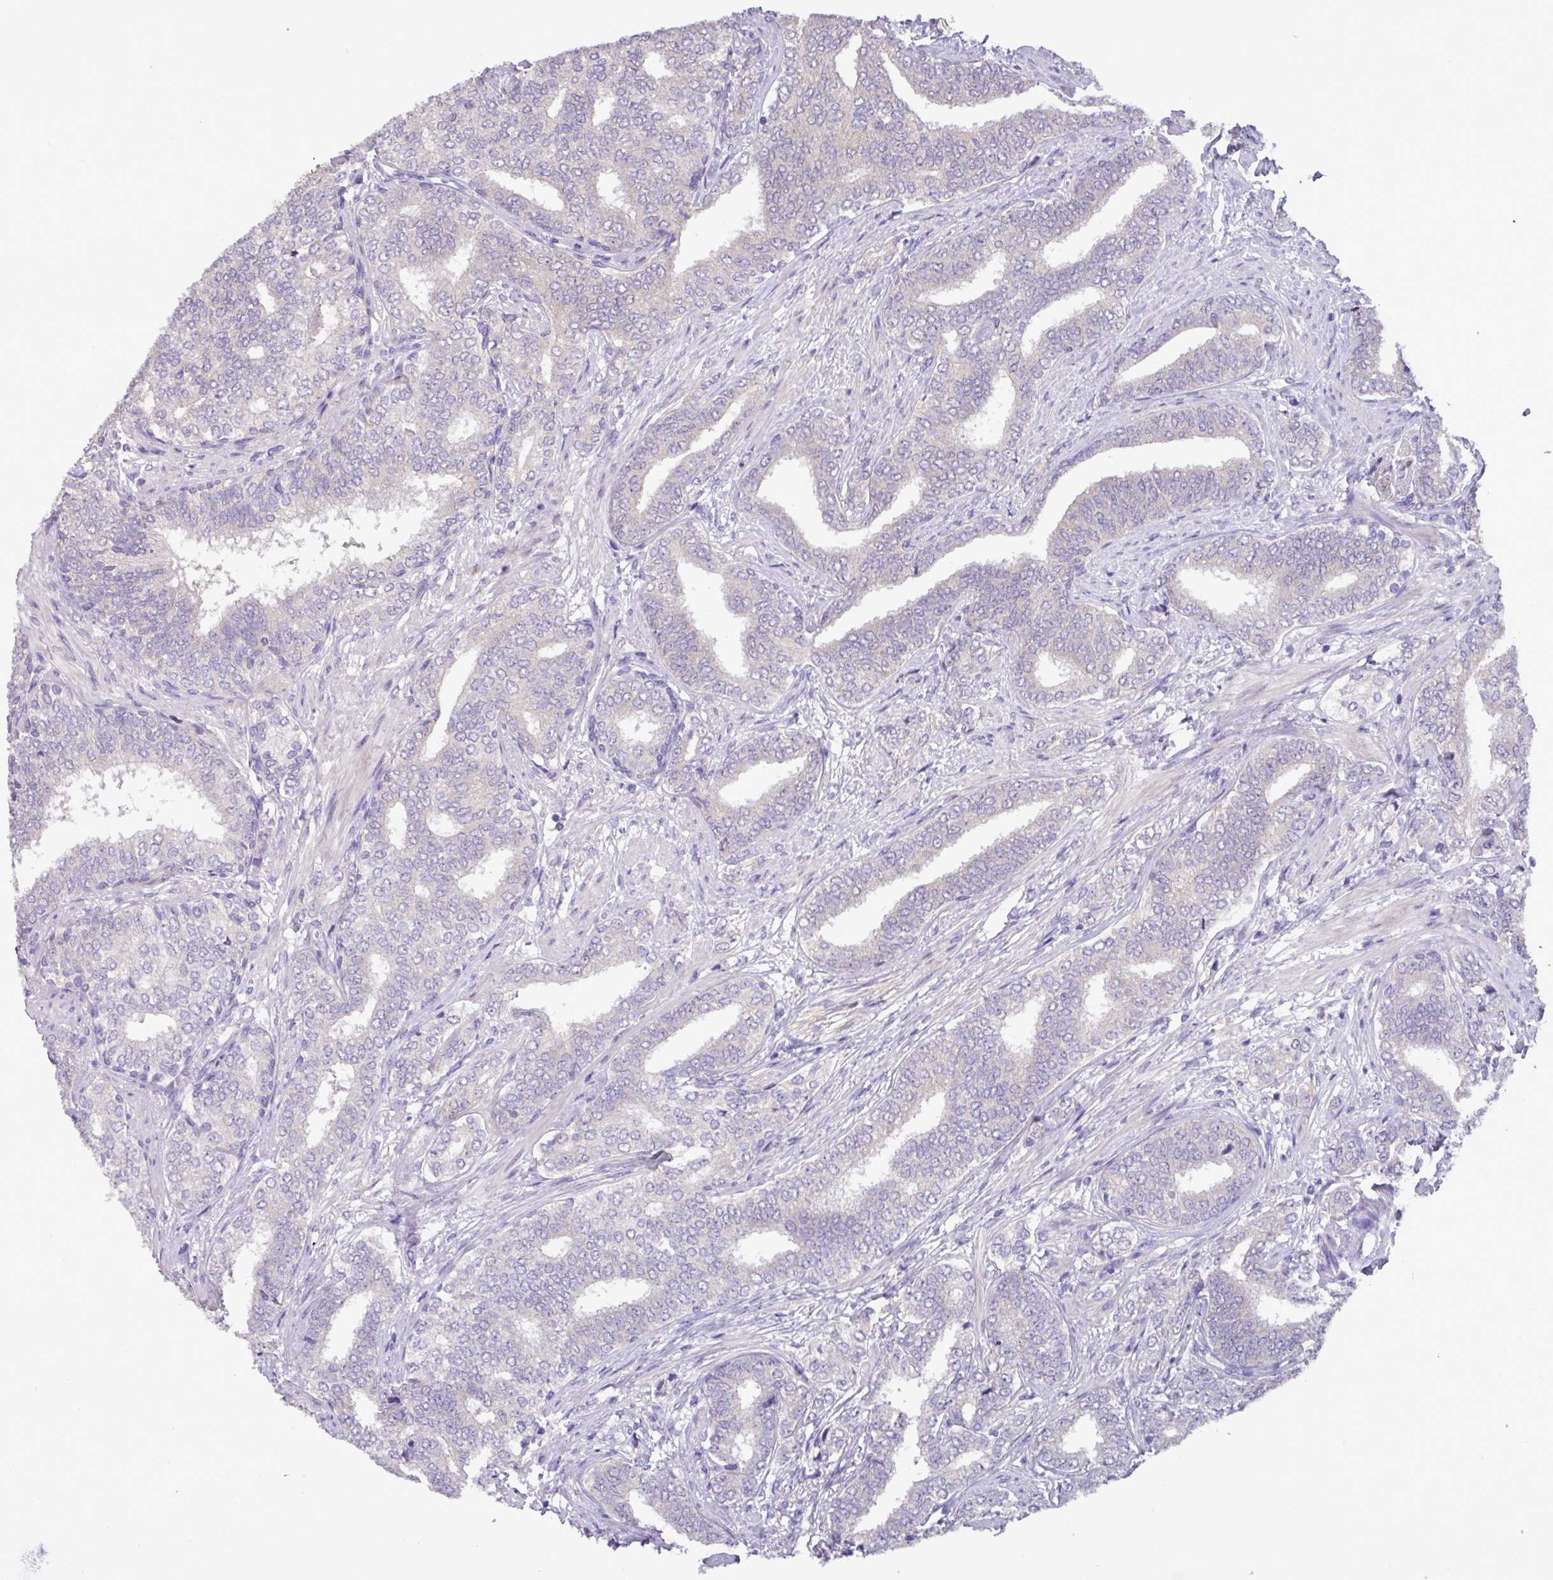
{"staining": {"intensity": "negative", "quantity": "none", "location": "none"}, "tissue": "prostate cancer", "cell_type": "Tumor cells", "image_type": "cancer", "snomed": [{"axis": "morphology", "description": "Adenocarcinoma, High grade"}, {"axis": "topography", "description": "Prostate"}], "caption": "A photomicrograph of prostate high-grade adenocarcinoma stained for a protein reveals no brown staining in tumor cells.", "gene": "PAX8", "patient": {"sex": "male", "age": 72}}